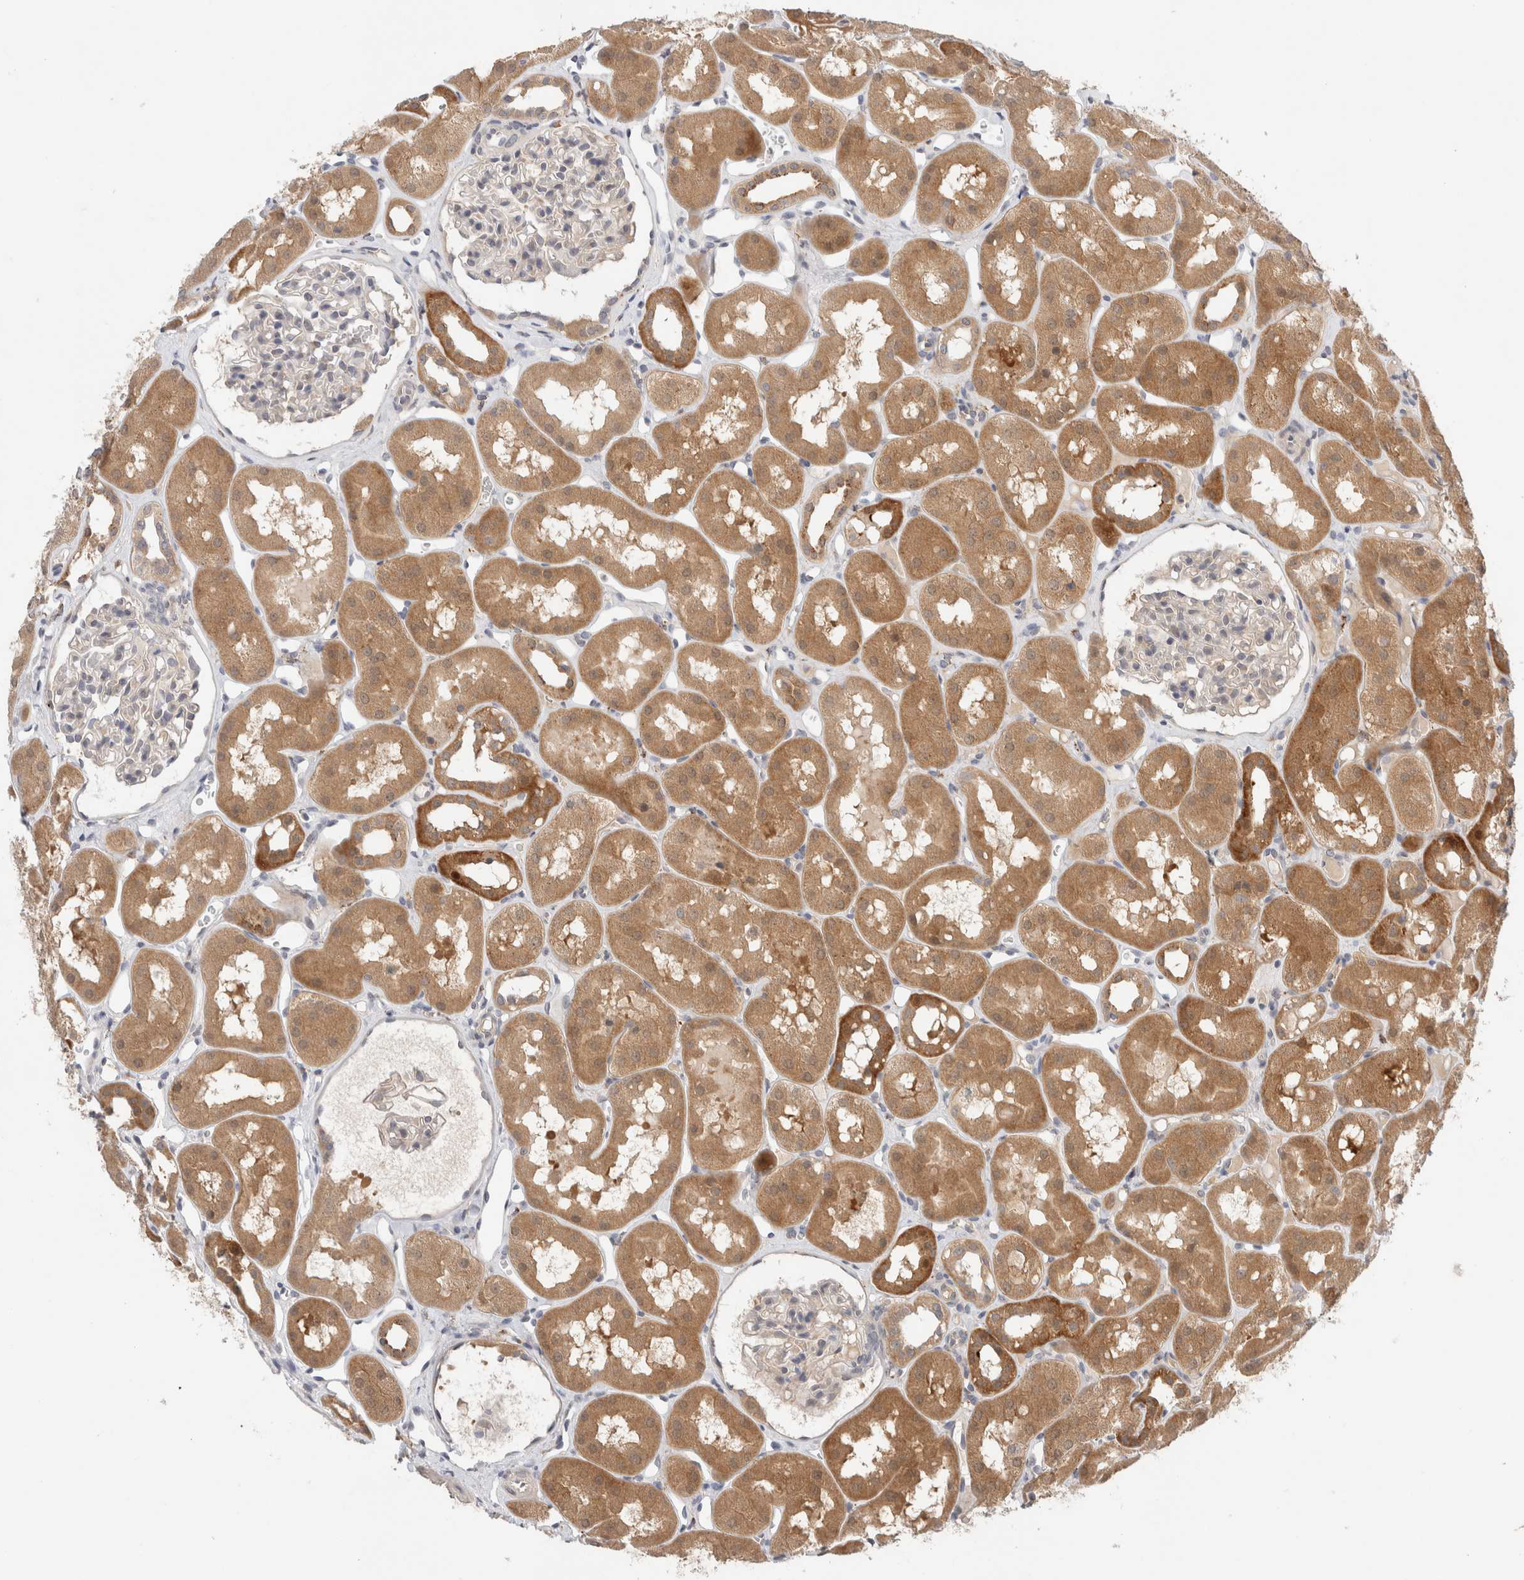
{"staining": {"intensity": "negative", "quantity": "none", "location": "none"}, "tissue": "kidney", "cell_type": "Cells in glomeruli", "image_type": "normal", "snomed": [{"axis": "morphology", "description": "Normal tissue, NOS"}, {"axis": "topography", "description": "Kidney"}], "caption": "Immunohistochemical staining of normal human kidney reveals no significant positivity in cells in glomeruli.", "gene": "SGK1", "patient": {"sex": "male", "age": 16}}